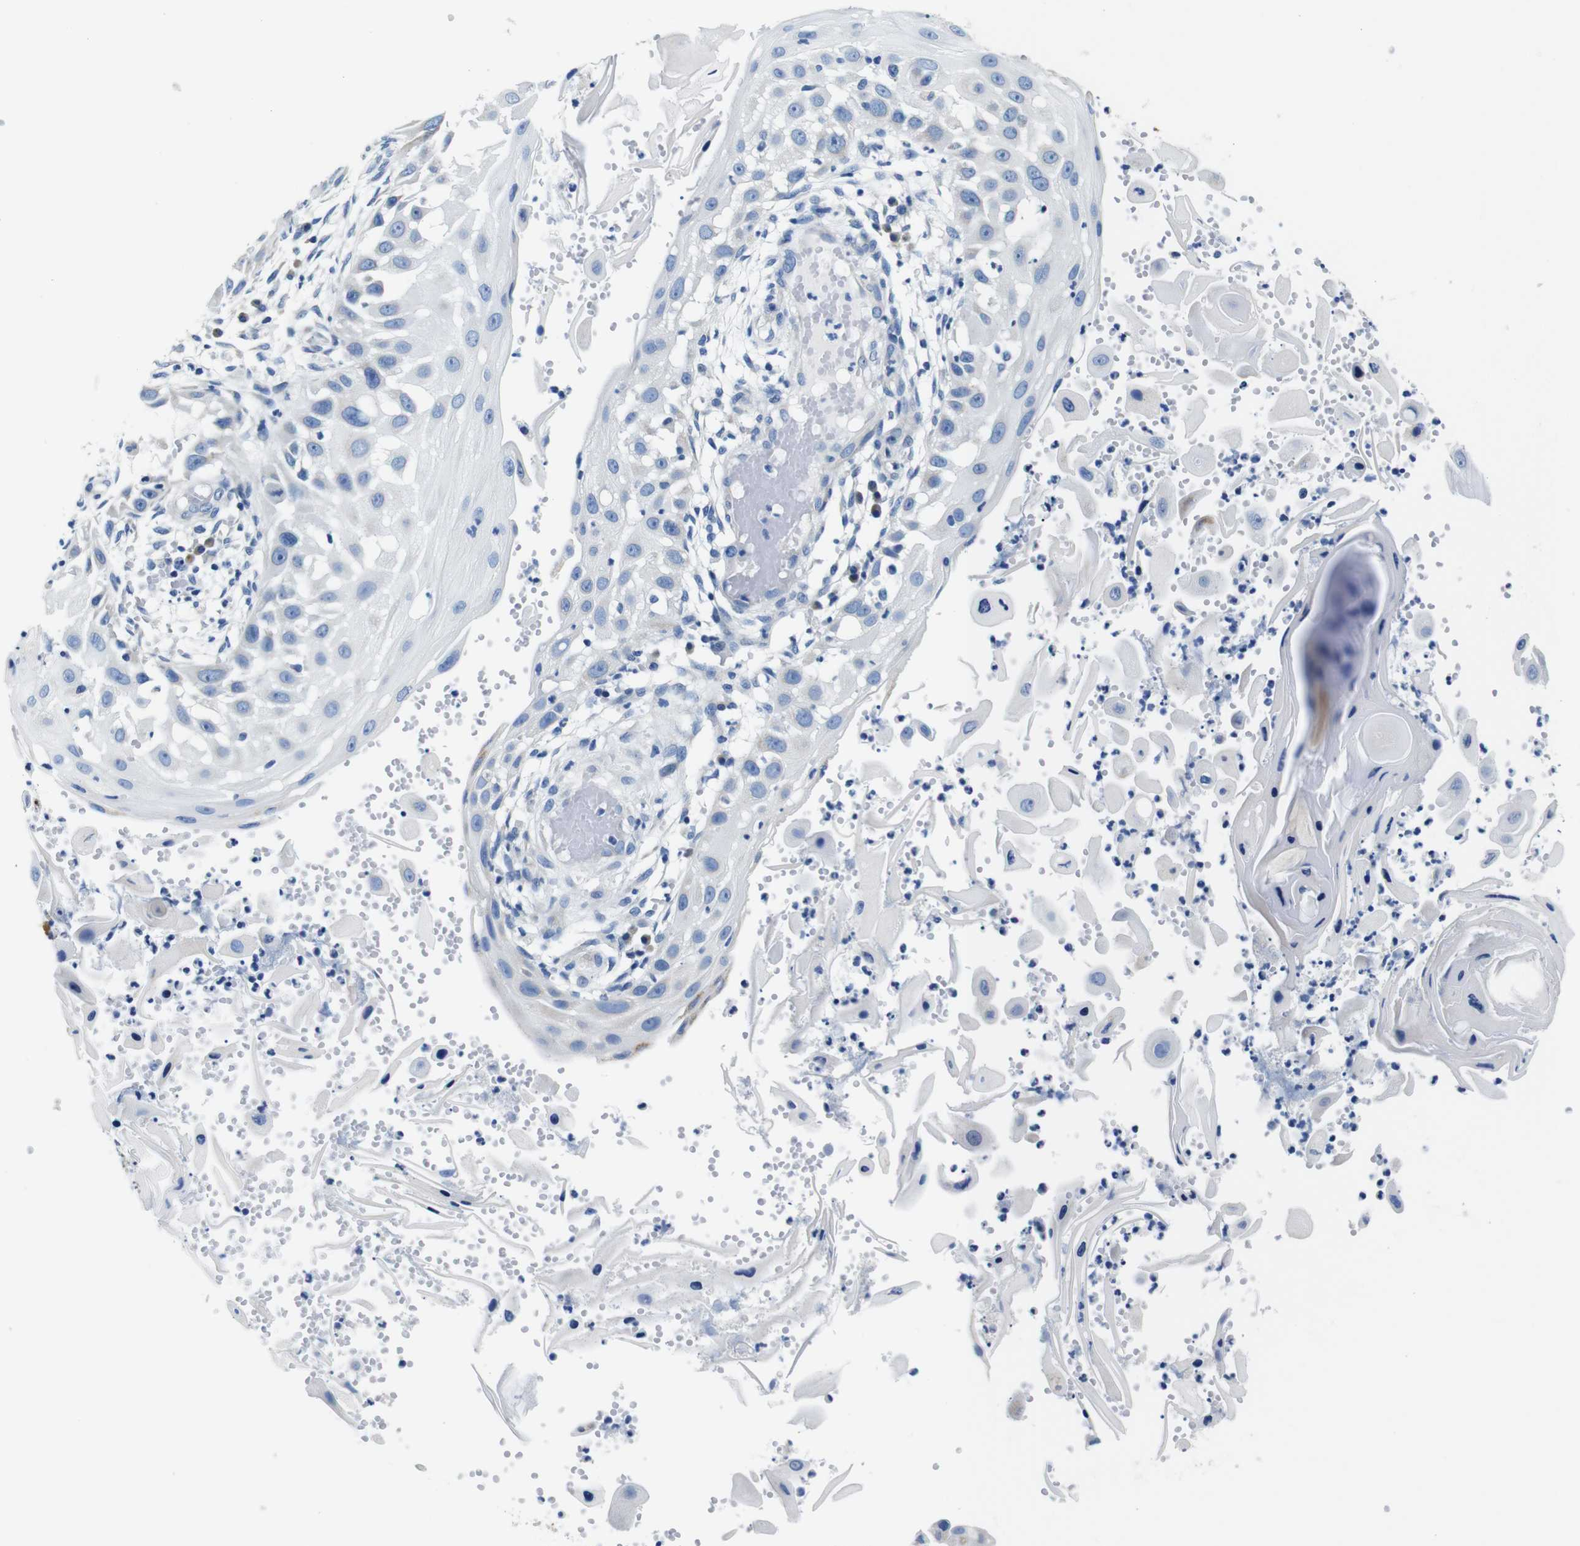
{"staining": {"intensity": "negative", "quantity": "none", "location": "none"}, "tissue": "skin cancer", "cell_type": "Tumor cells", "image_type": "cancer", "snomed": [{"axis": "morphology", "description": "Squamous cell carcinoma, NOS"}, {"axis": "topography", "description": "Skin"}], "caption": "An immunohistochemistry (IHC) histopathology image of skin cancer (squamous cell carcinoma) is shown. There is no staining in tumor cells of skin cancer (squamous cell carcinoma). (Brightfield microscopy of DAB (3,3'-diaminobenzidine) IHC at high magnification).", "gene": "SNX19", "patient": {"sex": "female", "age": 44}}